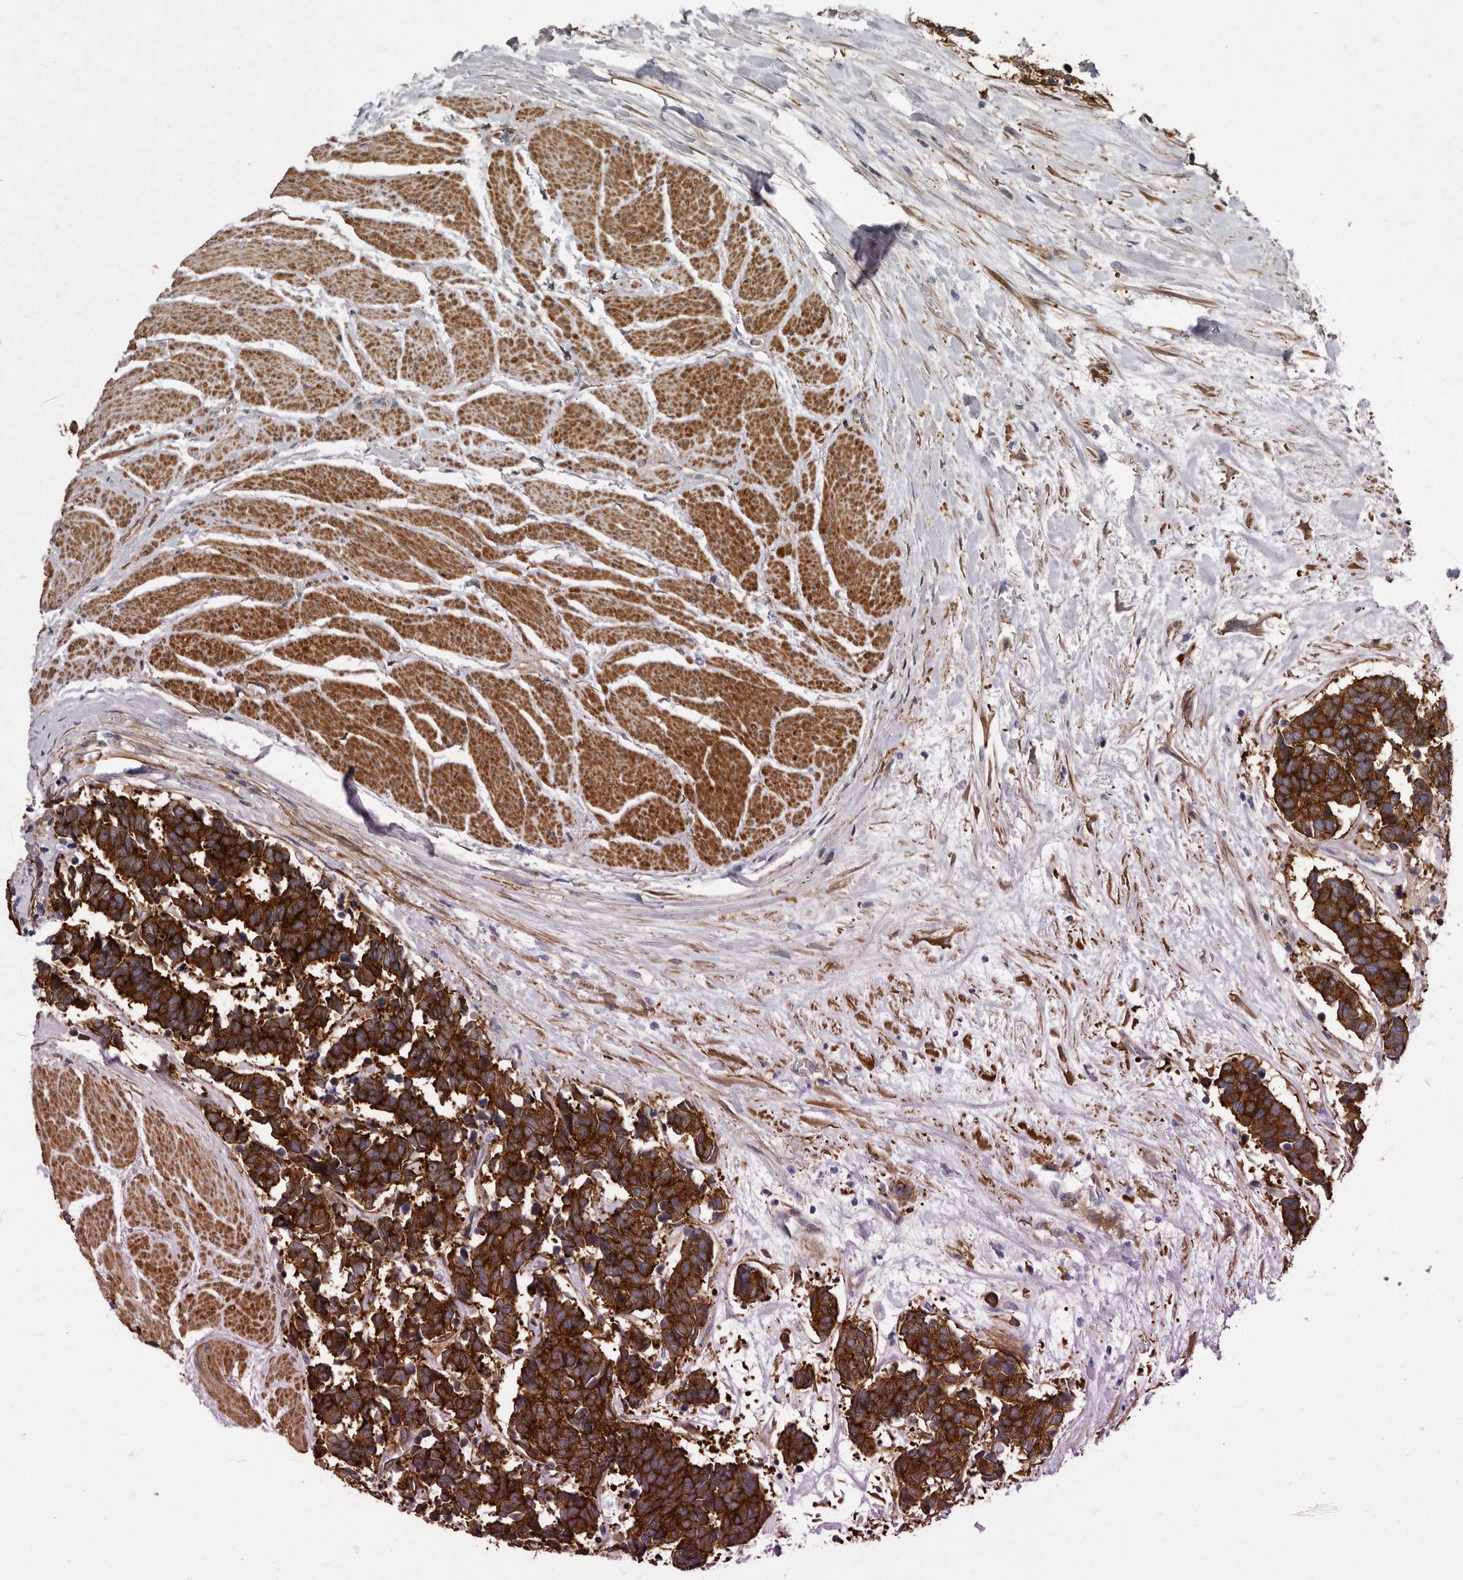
{"staining": {"intensity": "strong", "quantity": ">75%", "location": "cytoplasmic/membranous"}, "tissue": "carcinoid", "cell_type": "Tumor cells", "image_type": "cancer", "snomed": [{"axis": "morphology", "description": "Carcinoma, NOS"}, {"axis": "morphology", "description": "Carcinoid, malignant, NOS"}, {"axis": "topography", "description": "Urinary bladder"}], "caption": "Immunohistochemistry of carcinoid exhibits high levels of strong cytoplasmic/membranous staining in about >75% of tumor cells.", "gene": "ENAH", "patient": {"sex": "male", "age": 57}}